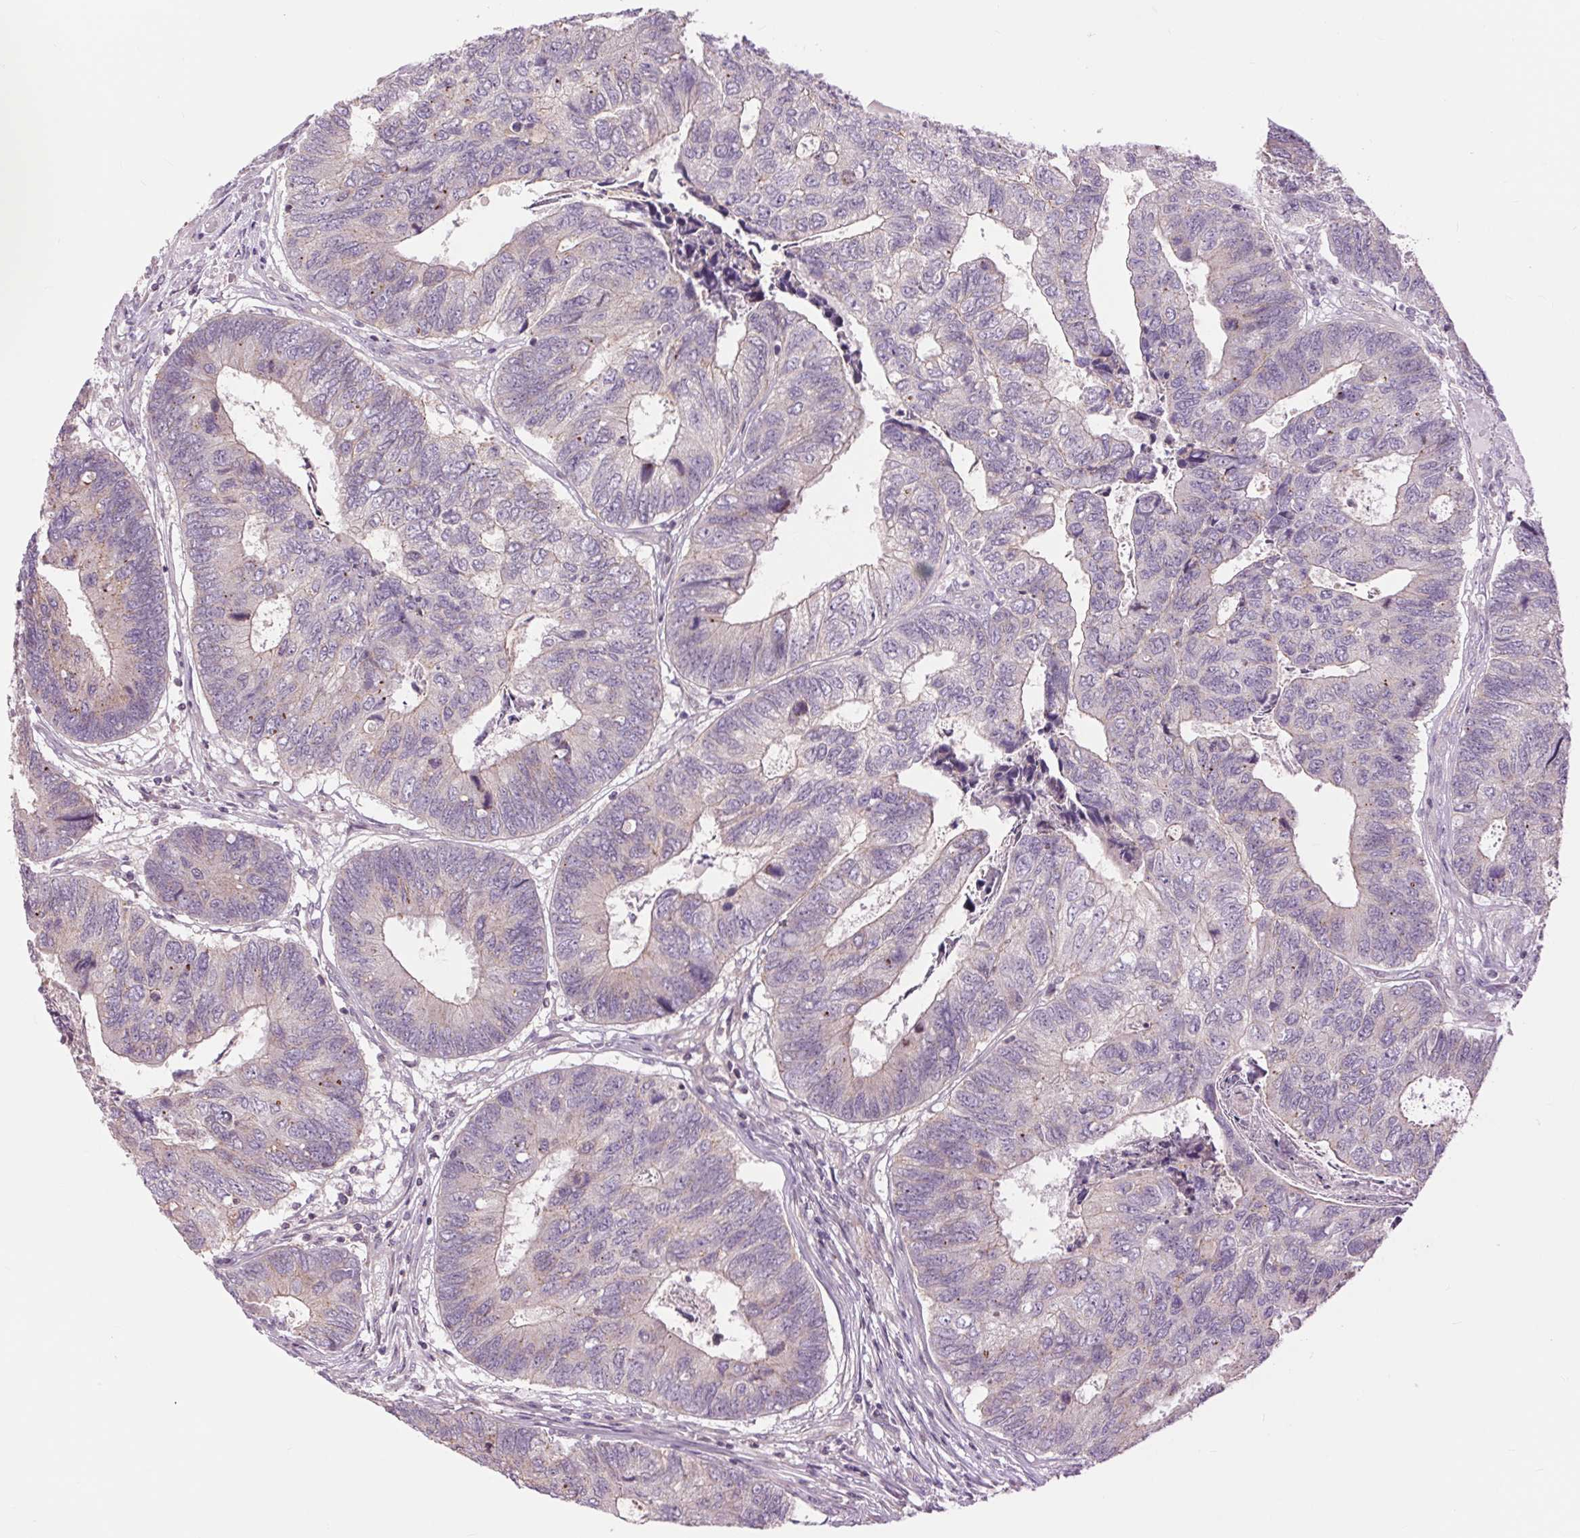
{"staining": {"intensity": "negative", "quantity": "none", "location": "none"}, "tissue": "colorectal cancer", "cell_type": "Tumor cells", "image_type": "cancer", "snomed": [{"axis": "morphology", "description": "Adenocarcinoma, NOS"}, {"axis": "topography", "description": "Colon"}], "caption": "Tumor cells are negative for protein expression in human colorectal cancer (adenocarcinoma).", "gene": "CTNNA3", "patient": {"sex": "female", "age": 67}}